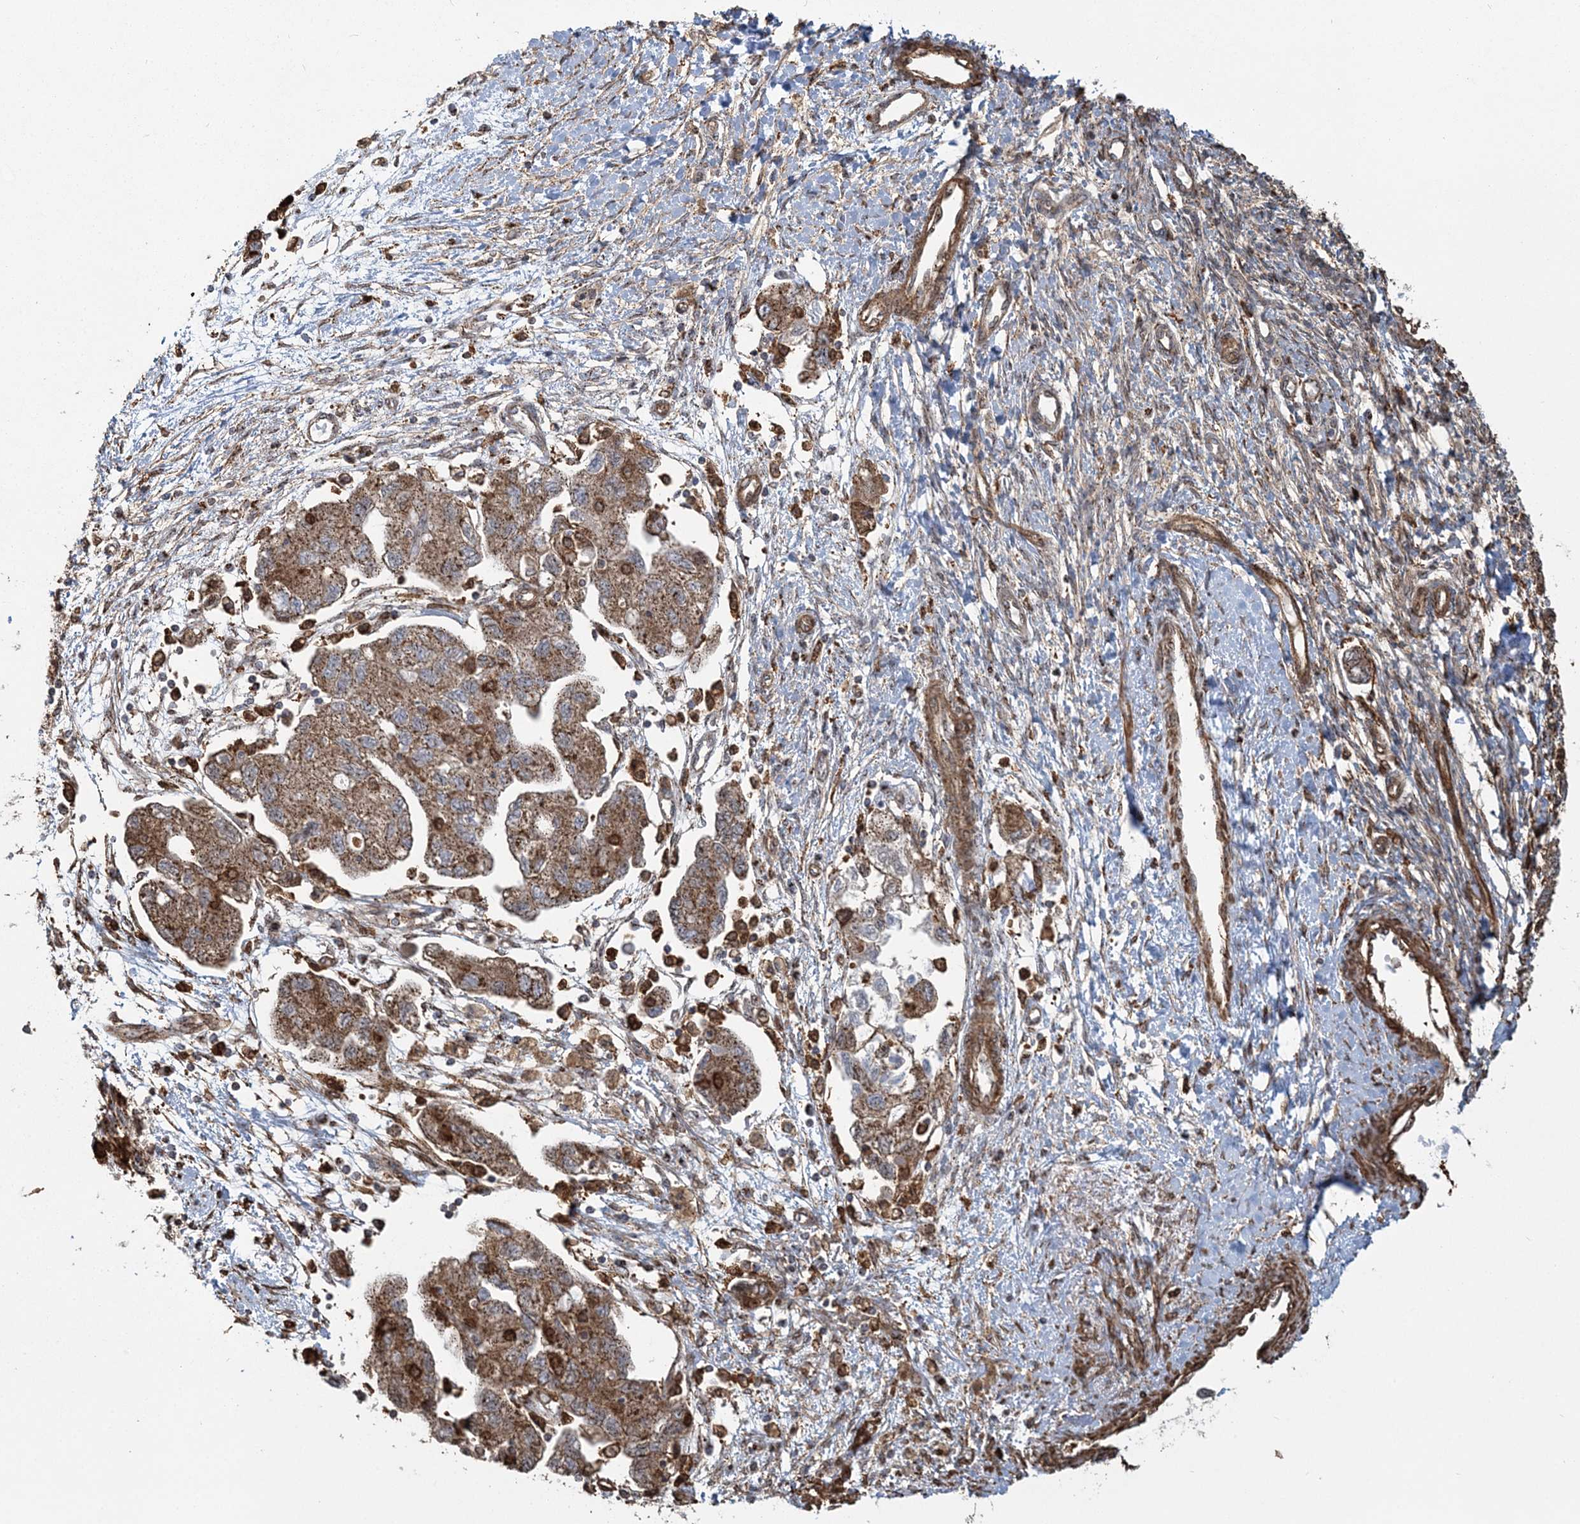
{"staining": {"intensity": "moderate", "quantity": ">75%", "location": "cytoplasmic/membranous"}, "tissue": "ovarian cancer", "cell_type": "Tumor cells", "image_type": "cancer", "snomed": [{"axis": "morphology", "description": "Carcinoma, NOS"}, {"axis": "morphology", "description": "Cystadenocarcinoma, serous, NOS"}, {"axis": "topography", "description": "Ovary"}], "caption": "Carcinoma (ovarian) tissue shows moderate cytoplasmic/membranous staining in approximately >75% of tumor cells", "gene": "TRAF3IP2", "patient": {"sex": "female", "age": 69}}